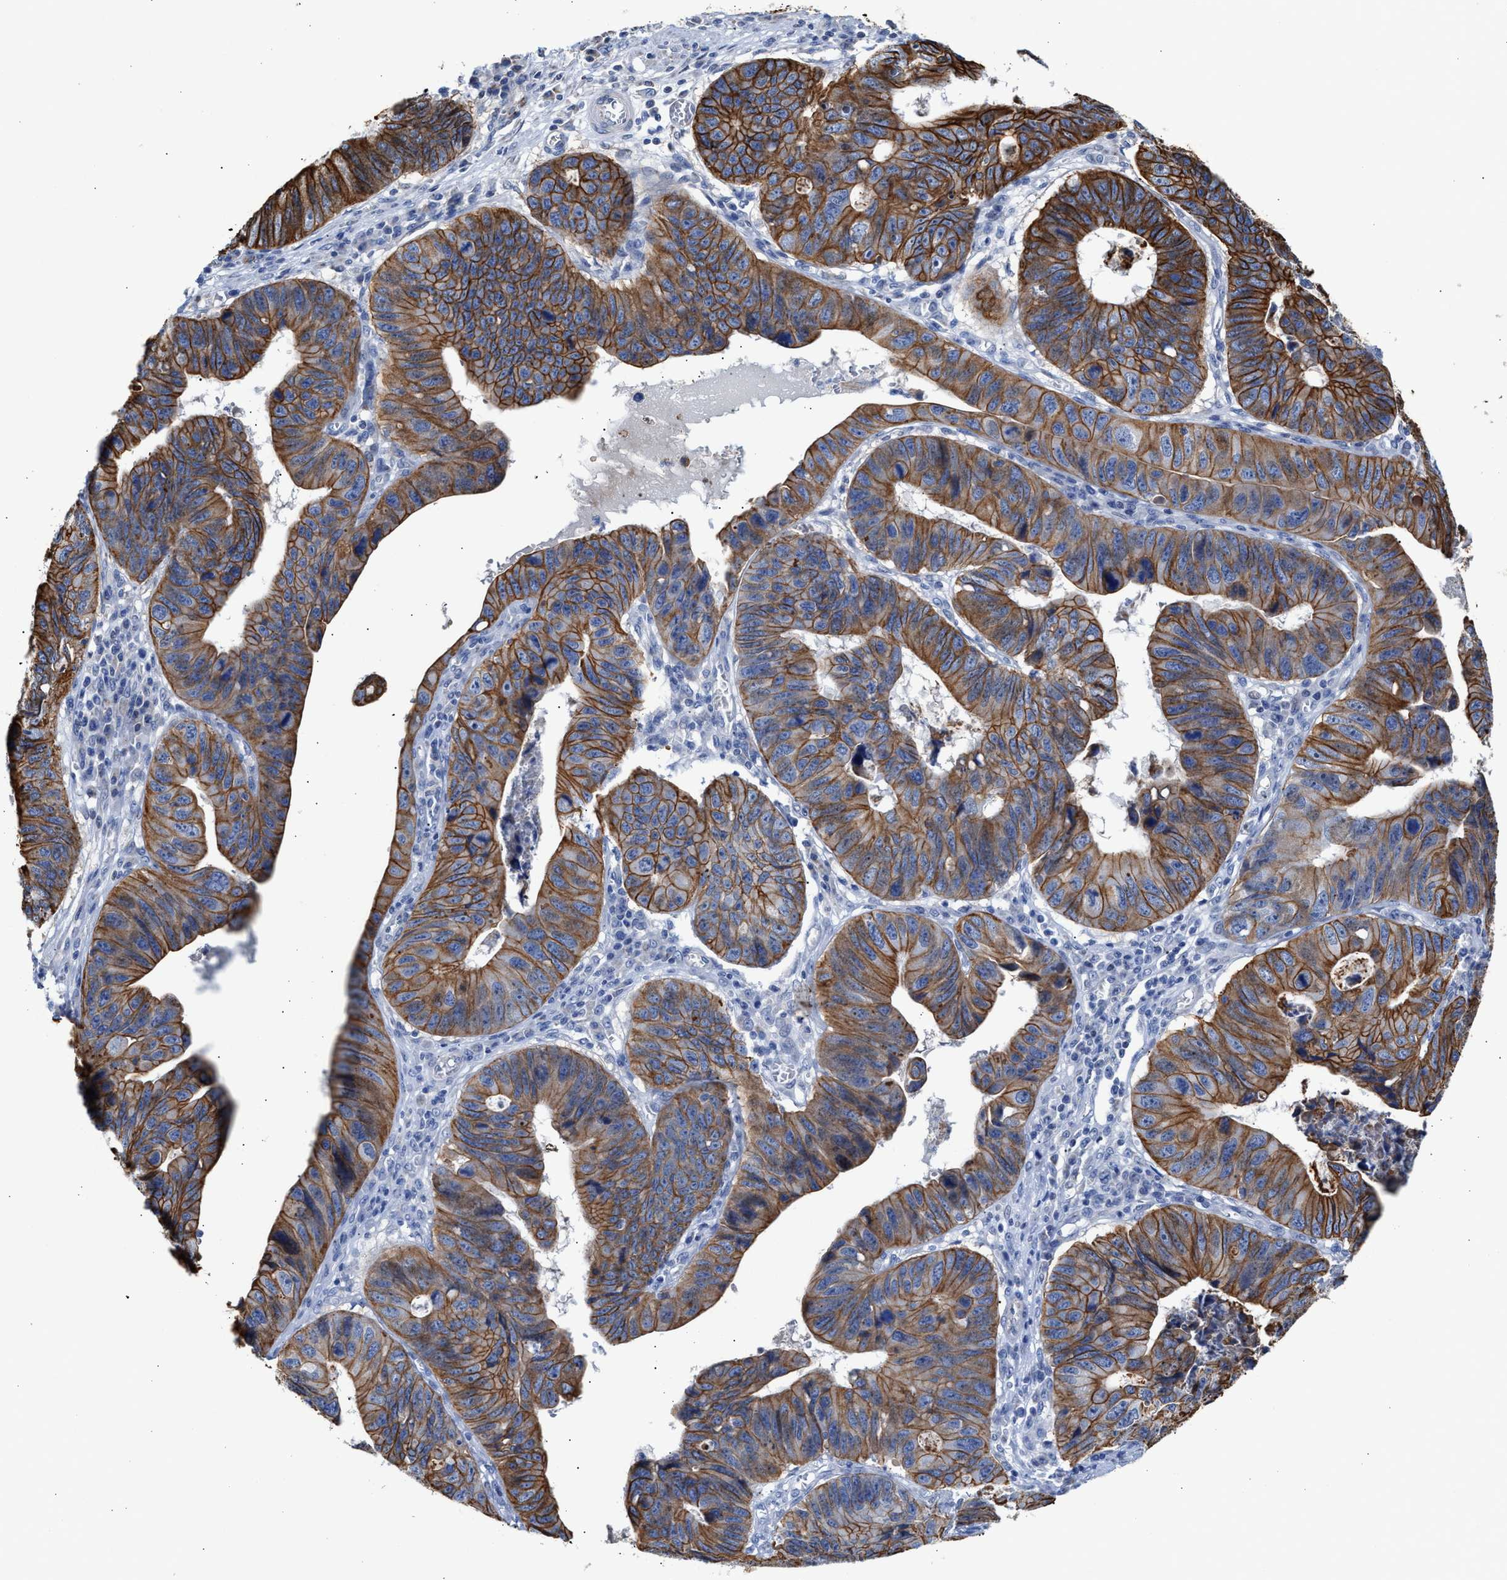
{"staining": {"intensity": "moderate", "quantity": ">75%", "location": "cytoplasmic/membranous"}, "tissue": "stomach cancer", "cell_type": "Tumor cells", "image_type": "cancer", "snomed": [{"axis": "morphology", "description": "Adenocarcinoma, NOS"}, {"axis": "topography", "description": "Stomach"}], "caption": "Immunohistochemistry (IHC) micrograph of neoplastic tissue: stomach cancer stained using immunohistochemistry (IHC) shows medium levels of moderate protein expression localized specifically in the cytoplasmic/membranous of tumor cells, appearing as a cytoplasmic/membranous brown color.", "gene": "JAG1", "patient": {"sex": "male", "age": 59}}